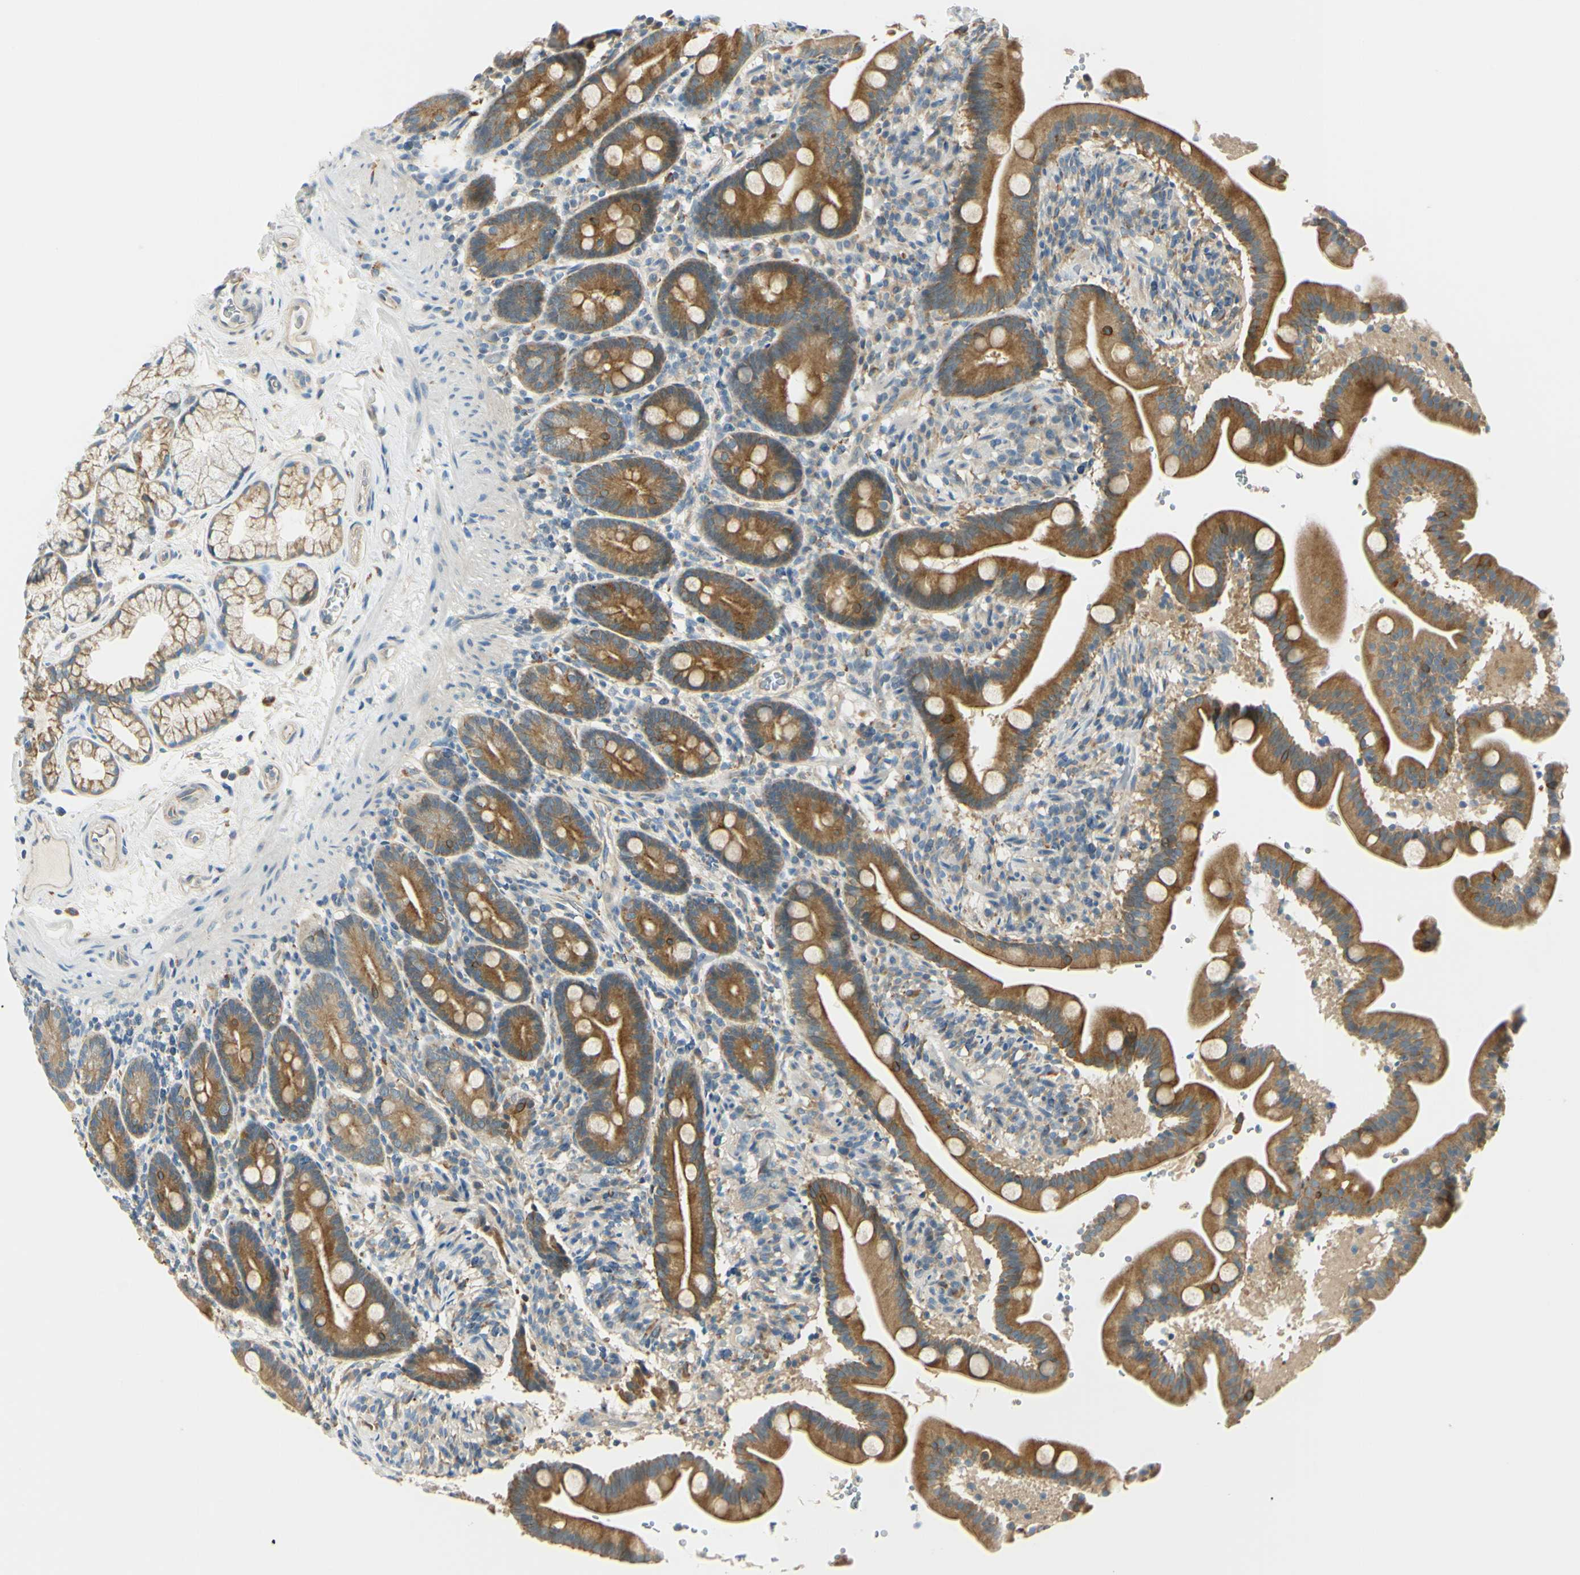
{"staining": {"intensity": "strong", "quantity": ">75%", "location": "cytoplasmic/membranous"}, "tissue": "duodenum", "cell_type": "Glandular cells", "image_type": "normal", "snomed": [{"axis": "morphology", "description": "Normal tissue, NOS"}, {"axis": "topography", "description": "Duodenum"}], "caption": "Normal duodenum demonstrates strong cytoplasmic/membranous expression in approximately >75% of glandular cells, visualized by immunohistochemistry. The staining is performed using DAB brown chromogen to label protein expression. The nuclei are counter-stained blue using hematoxylin.", "gene": "LAMA3", "patient": {"sex": "male", "age": 54}}